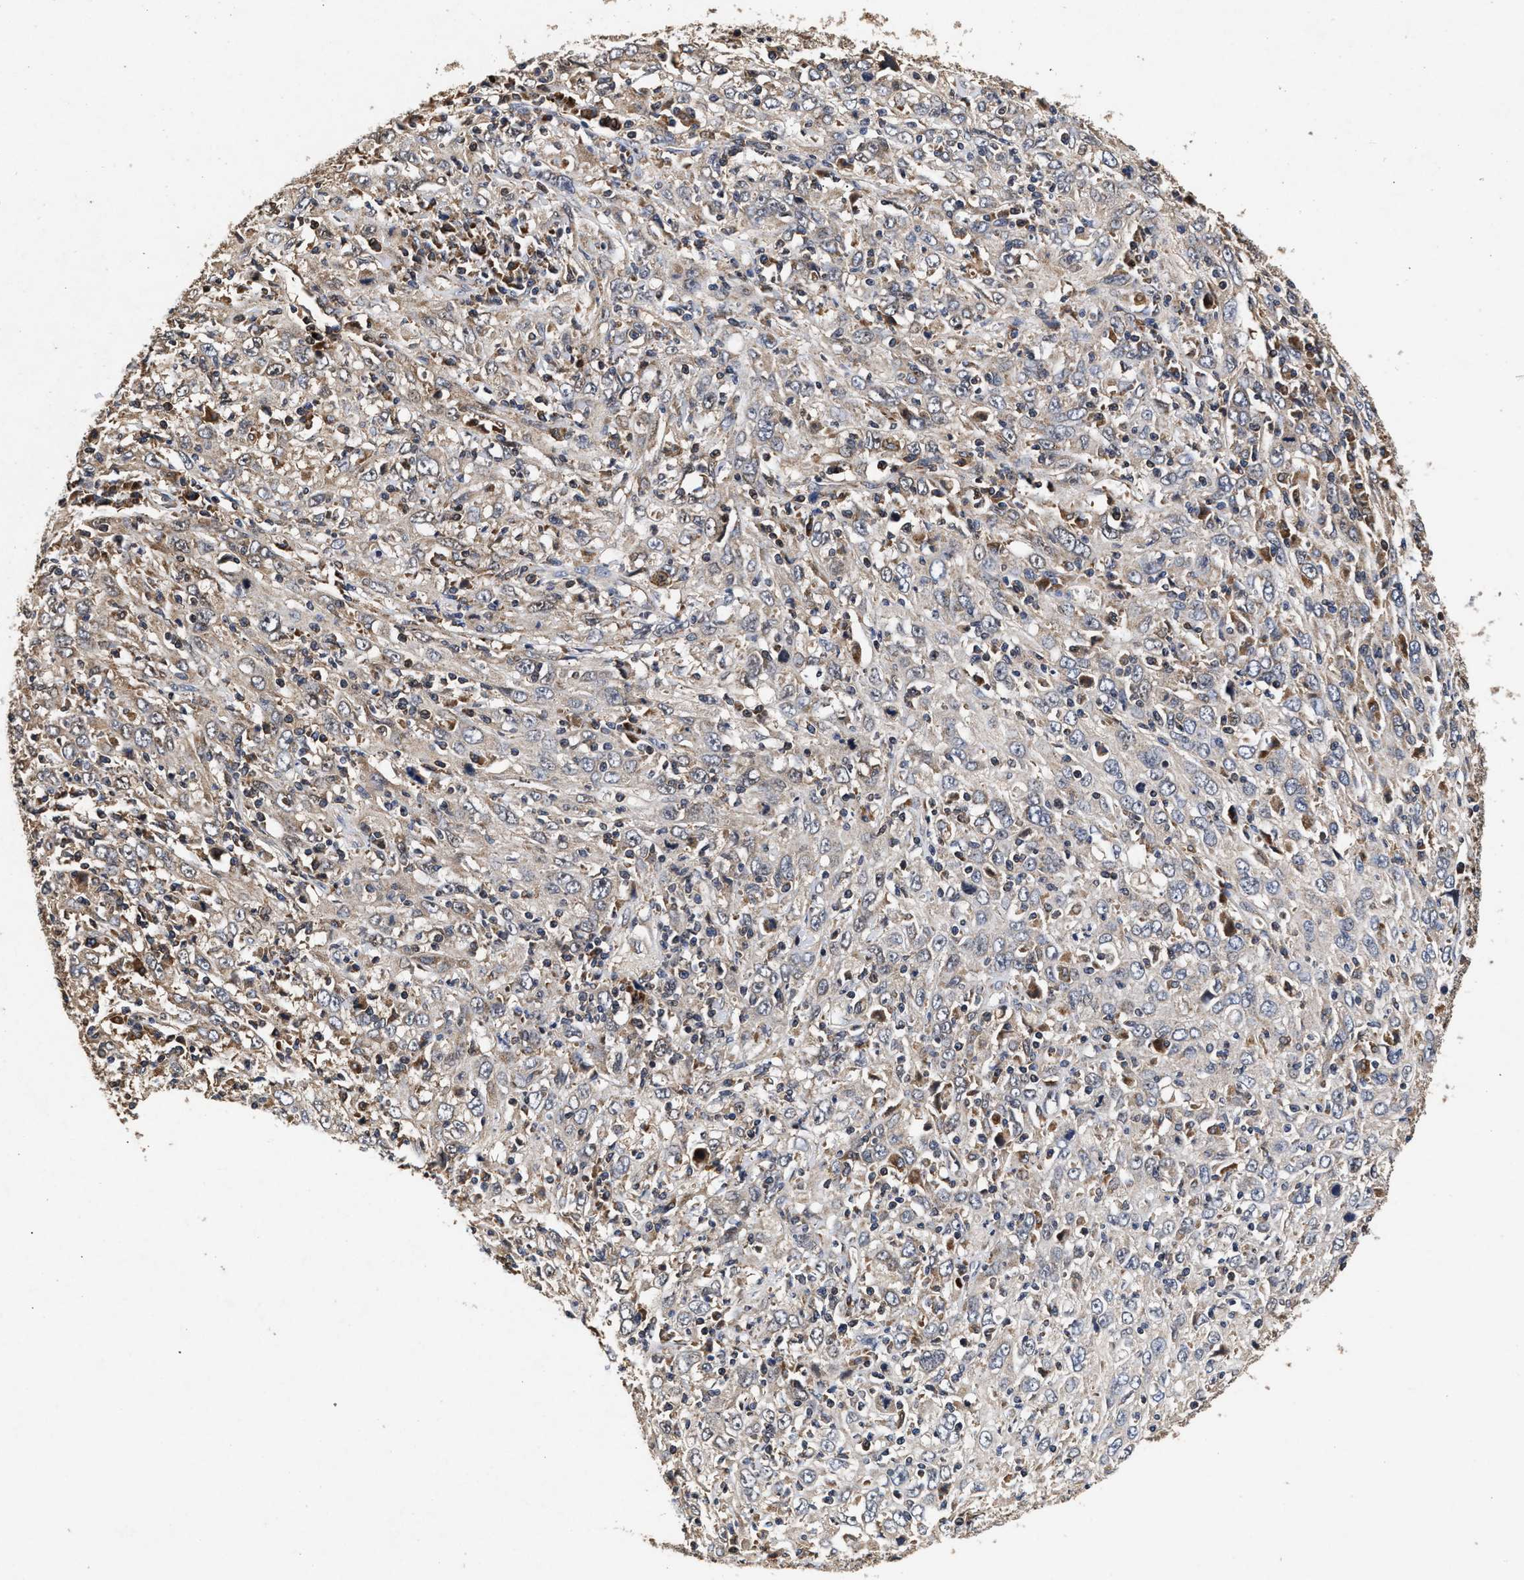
{"staining": {"intensity": "negative", "quantity": "none", "location": "none"}, "tissue": "cervical cancer", "cell_type": "Tumor cells", "image_type": "cancer", "snomed": [{"axis": "morphology", "description": "Squamous cell carcinoma, NOS"}, {"axis": "topography", "description": "Cervix"}], "caption": "The photomicrograph exhibits no staining of tumor cells in squamous cell carcinoma (cervical).", "gene": "NFKB2", "patient": {"sex": "female", "age": 46}}